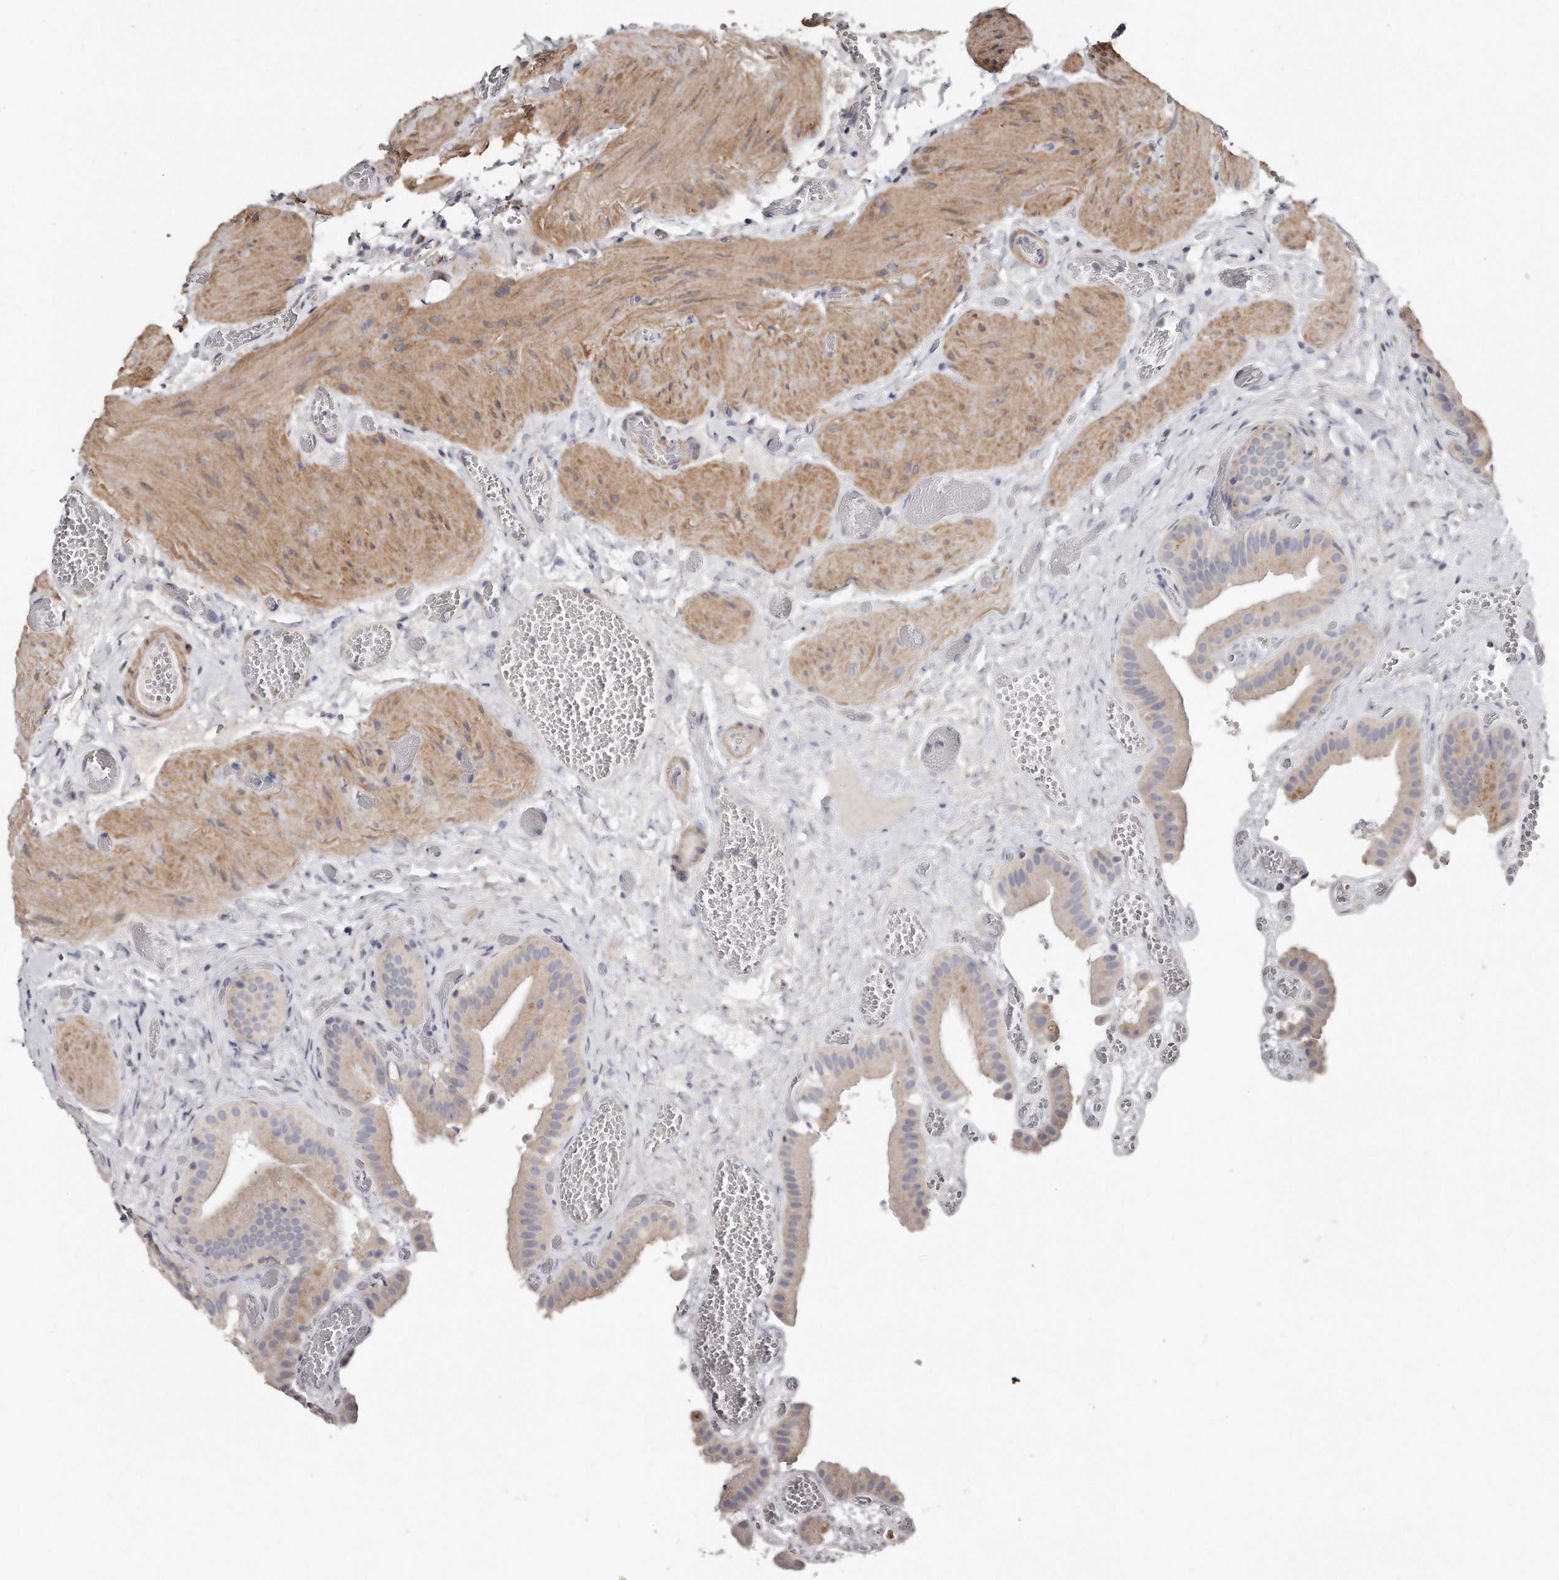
{"staining": {"intensity": "weak", "quantity": "<25%", "location": "cytoplasmic/membranous"}, "tissue": "gallbladder", "cell_type": "Glandular cells", "image_type": "normal", "snomed": [{"axis": "morphology", "description": "Normal tissue, NOS"}, {"axis": "topography", "description": "Gallbladder"}], "caption": "Immunohistochemistry (IHC) histopathology image of benign gallbladder stained for a protein (brown), which shows no staining in glandular cells.", "gene": "LMOD1", "patient": {"sex": "female", "age": 64}}